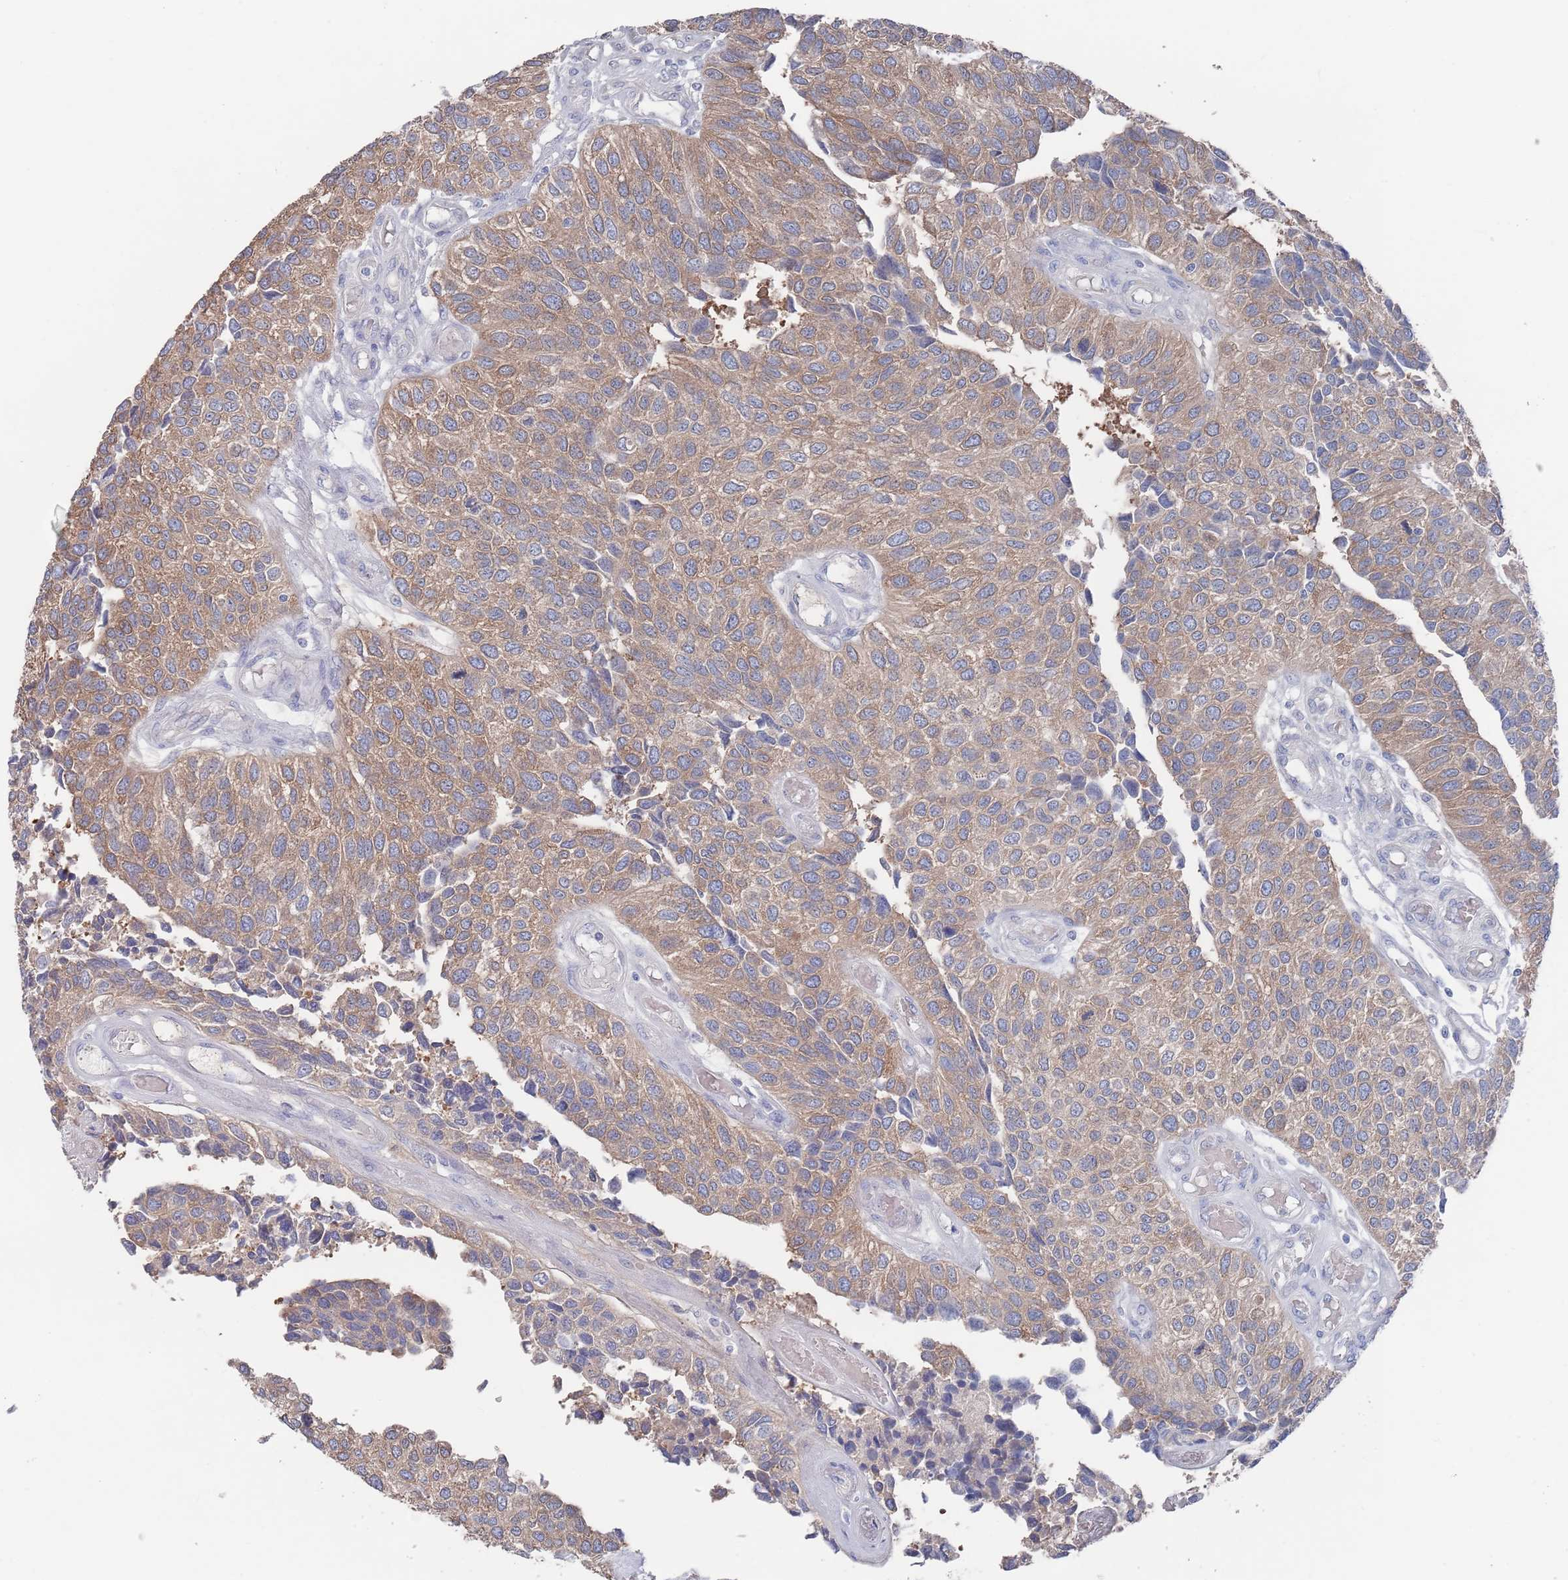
{"staining": {"intensity": "weak", "quantity": "25%-75%", "location": "cytoplasmic/membranous"}, "tissue": "urothelial cancer", "cell_type": "Tumor cells", "image_type": "cancer", "snomed": [{"axis": "morphology", "description": "Urothelial carcinoma, NOS"}, {"axis": "topography", "description": "Urinary bladder"}], "caption": "High-magnification brightfield microscopy of urothelial cancer stained with DAB (3,3'-diaminobenzidine) (brown) and counterstained with hematoxylin (blue). tumor cells exhibit weak cytoplasmic/membranous staining is present in approximately25%-75% of cells.", "gene": "TMCO3", "patient": {"sex": "male", "age": 55}}